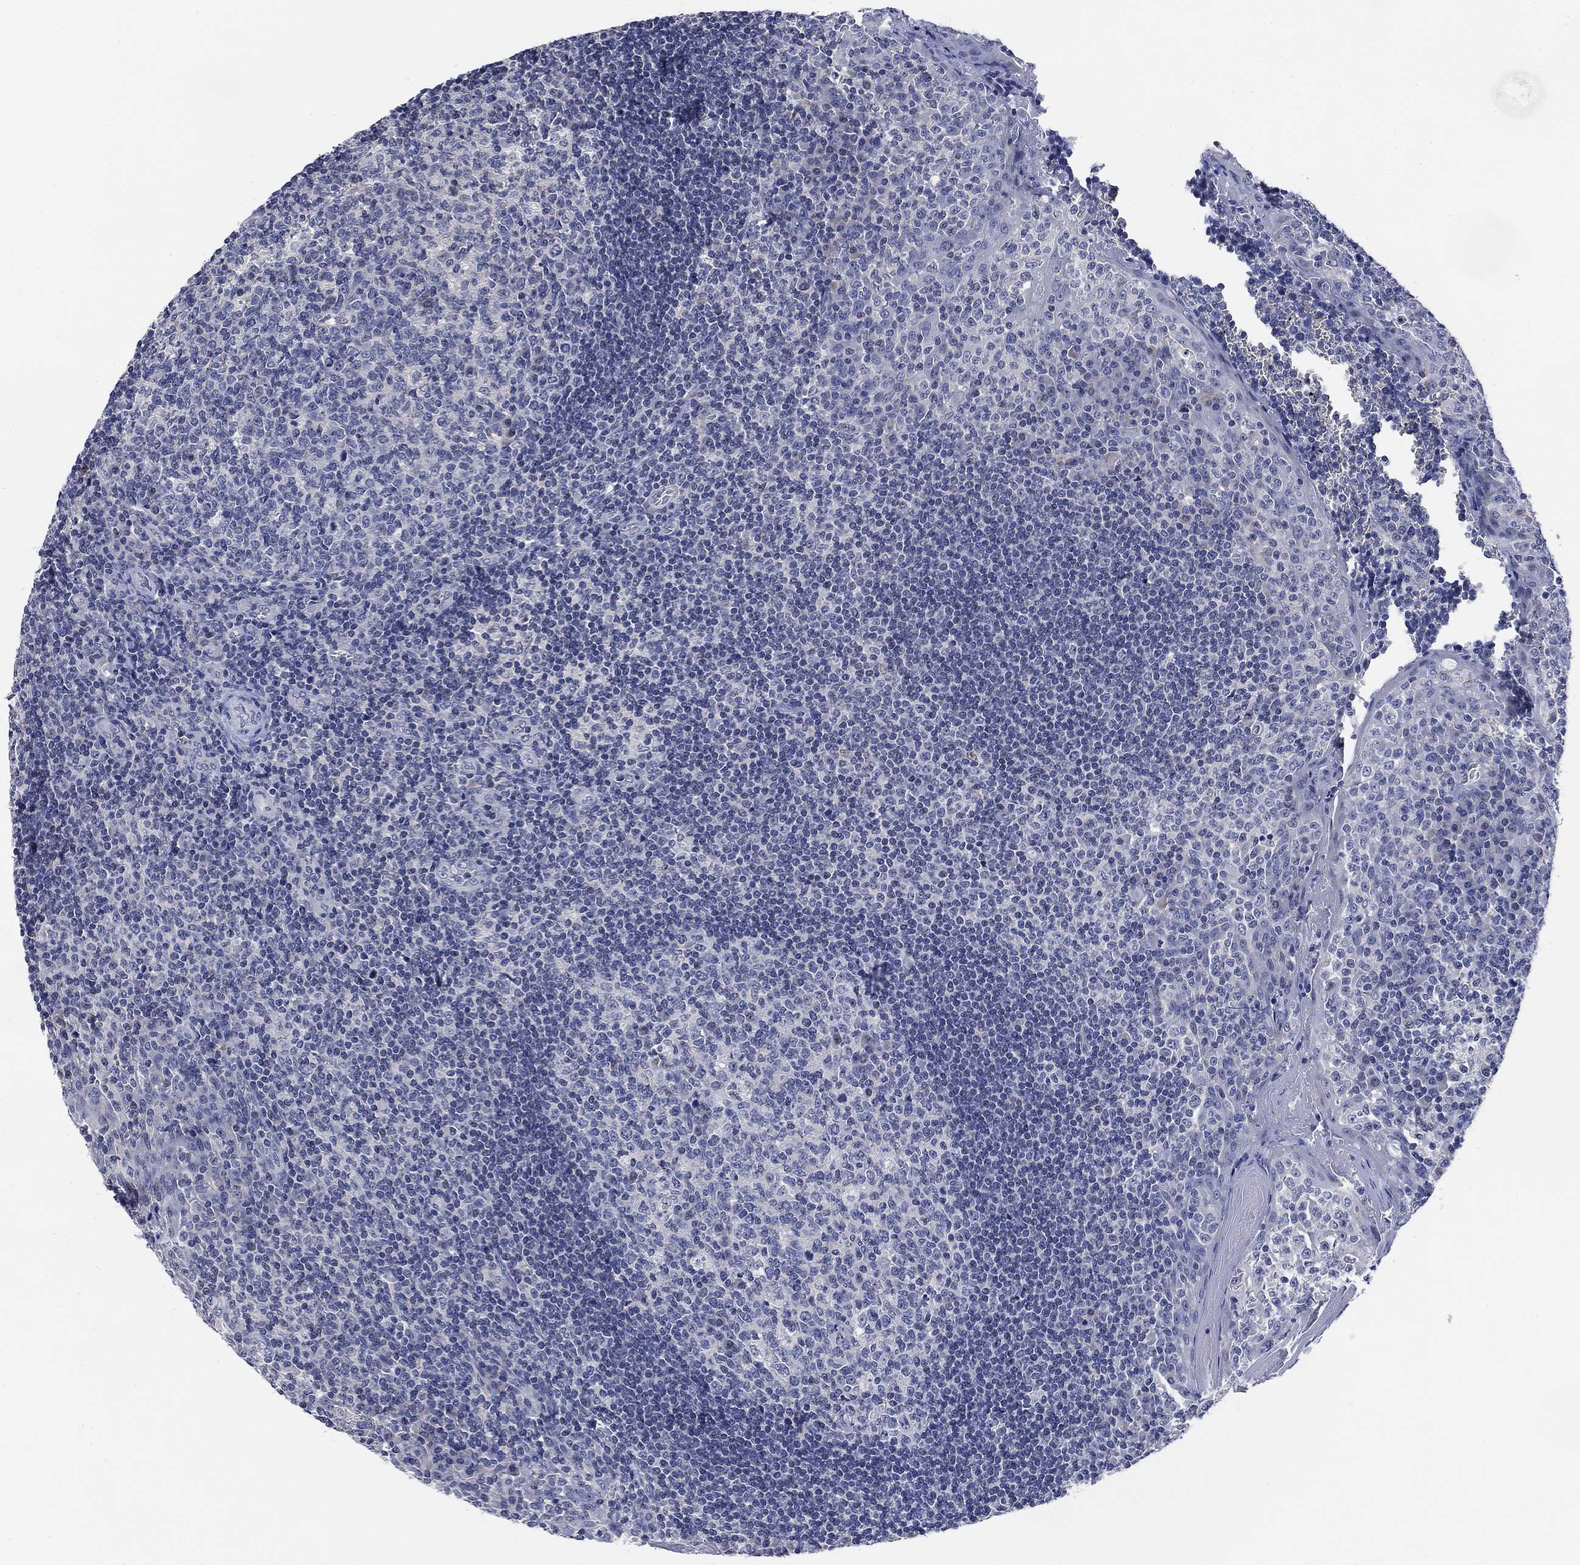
{"staining": {"intensity": "negative", "quantity": "none", "location": "none"}, "tissue": "tonsil", "cell_type": "Germinal center cells", "image_type": "normal", "snomed": [{"axis": "morphology", "description": "Normal tissue, NOS"}, {"axis": "topography", "description": "Tonsil"}], "caption": "Image shows no protein positivity in germinal center cells of benign tonsil.", "gene": "DAZL", "patient": {"sex": "female", "age": 13}}